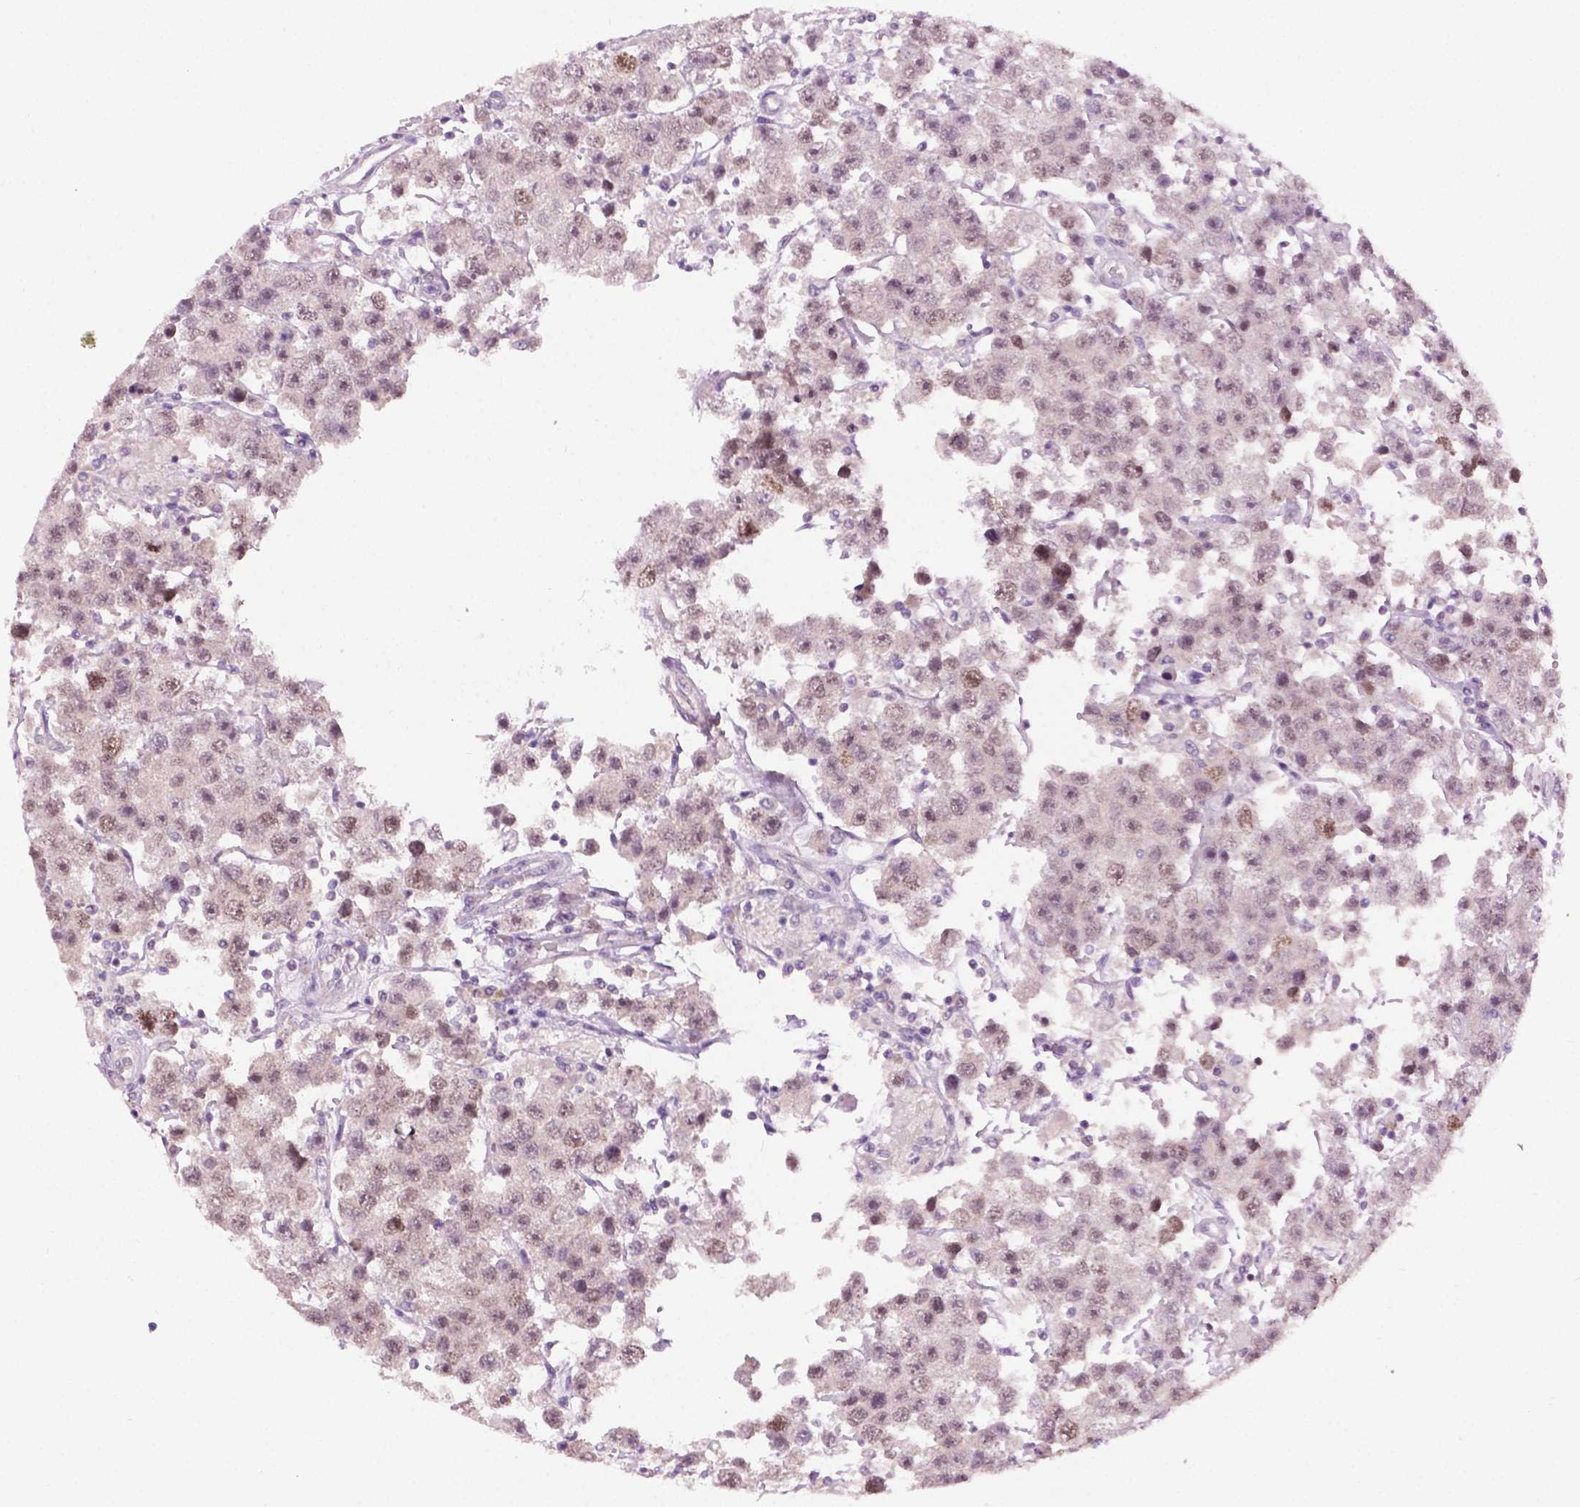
{"staining": {"intensity": "weak", "quantity": "25%-75%", "location": "nuclear"}, "tissue": "testis cancer", "cell_type": "Tumor cells", "image_type": "cancer", "snomed": [{"axis": "morphology", "description": "Seminoma, NOS"}, {"axis": "topography", "description": "Testis"}], "caption": "Tumor cells demonstrate weak nuclear positivity in about 25%-75% of cells in testis cancer.", "gene": "DENND4A", "patient": {"sex": "male", "age": 45}}